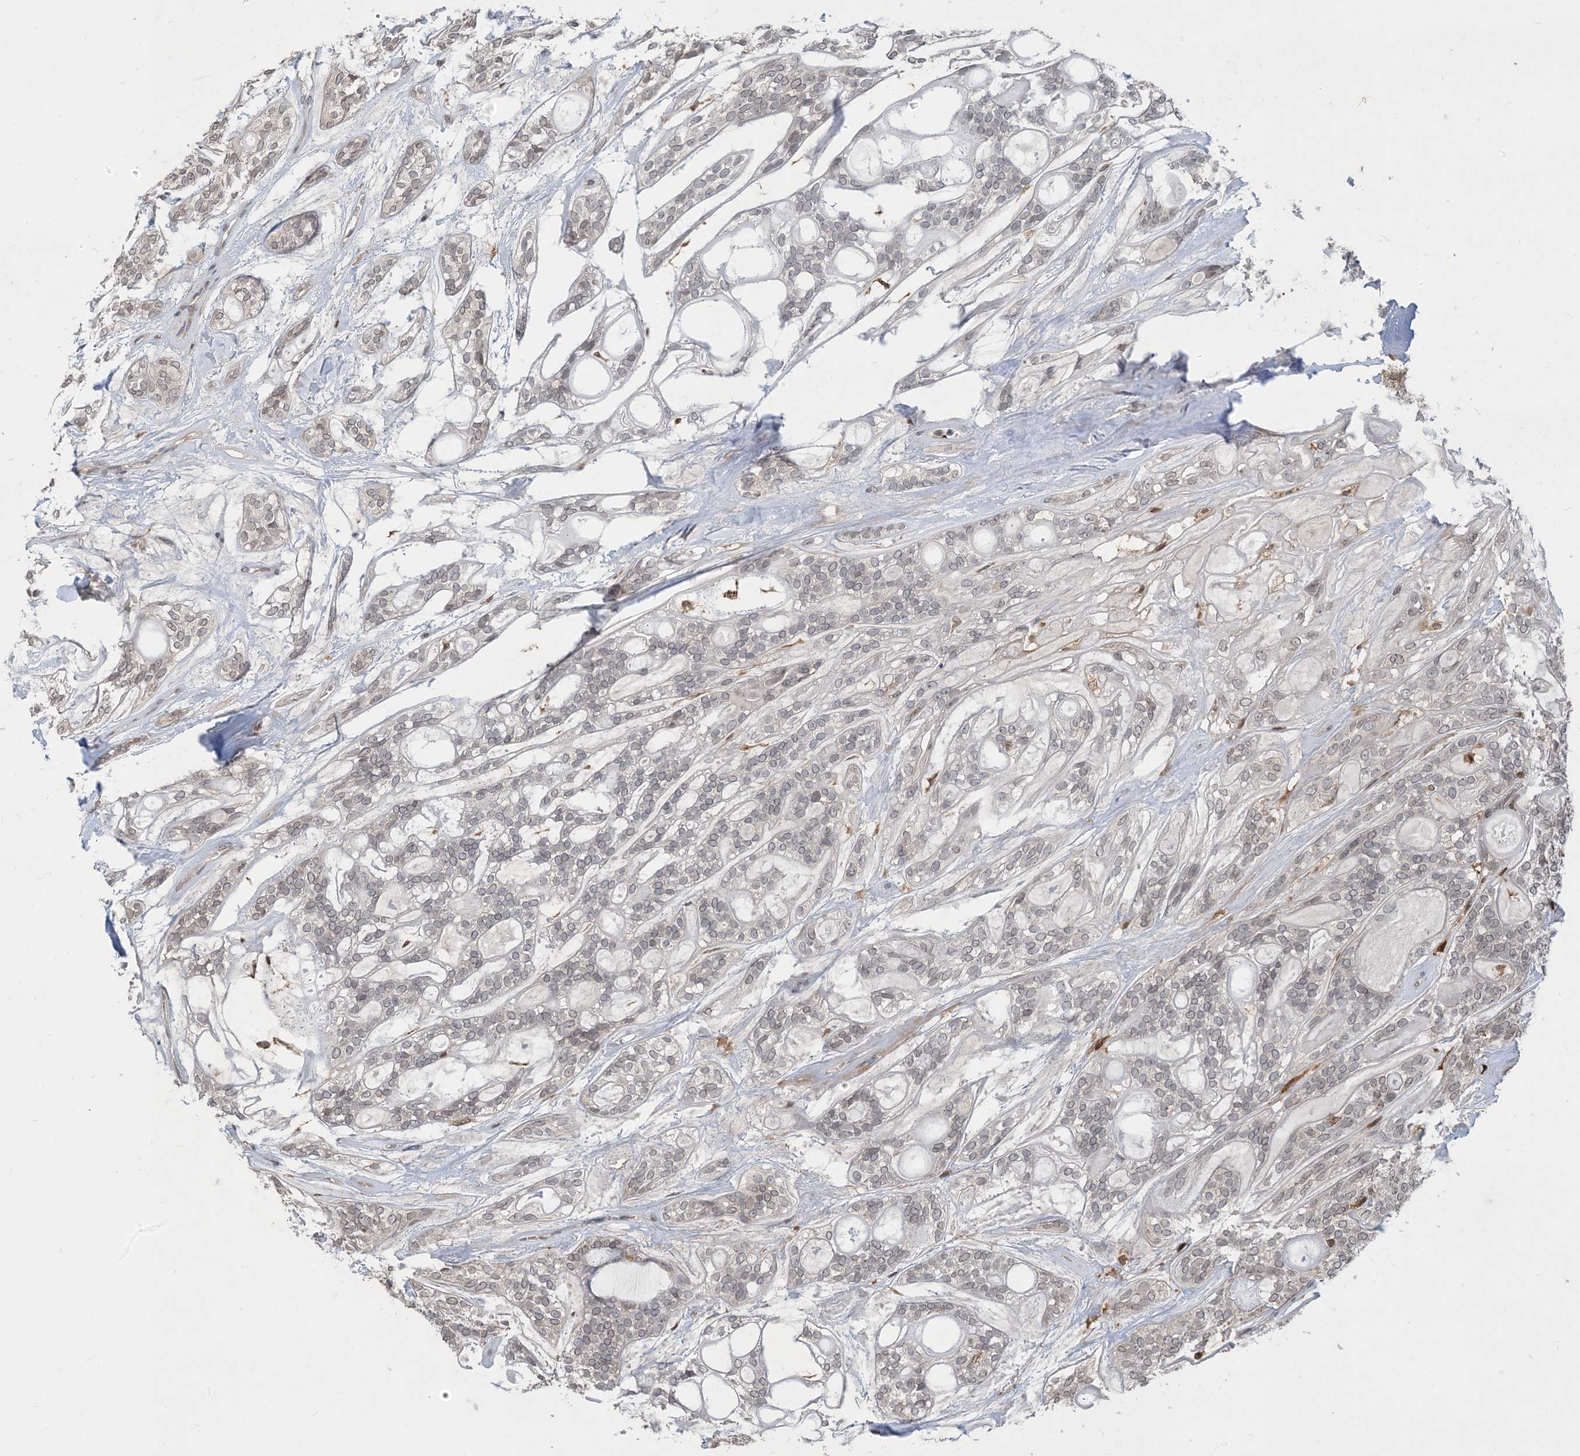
{"staining": {"intensity": "weak", "quantity": "25%-75%", "location": "cytoplasmic/membranous,nuclear"}, "tissue": "head and neck cancer", "cell_type": "Tumor cells", "image_type": "cancer", "snomed": [{"axis": "morphology", "description": "Adenocarcinoma, NOS"}, {"axis": "topography", "description": "Head-Neck"}], "caption": "The micrograph displays staining of head and neck adenocarcinoma, revealing weak cytoplasmic/membranous and nuclear protein positivity (brown color) within tumor cells. The protein of interest is stained brown, and the nuclei are stained in blue (DAB (3,3'-diaminobenzidine) IHC with brightfield microscopy, high magnification).", "gene": "NAGK", "patient": {"sex": "male", "age": 66}}